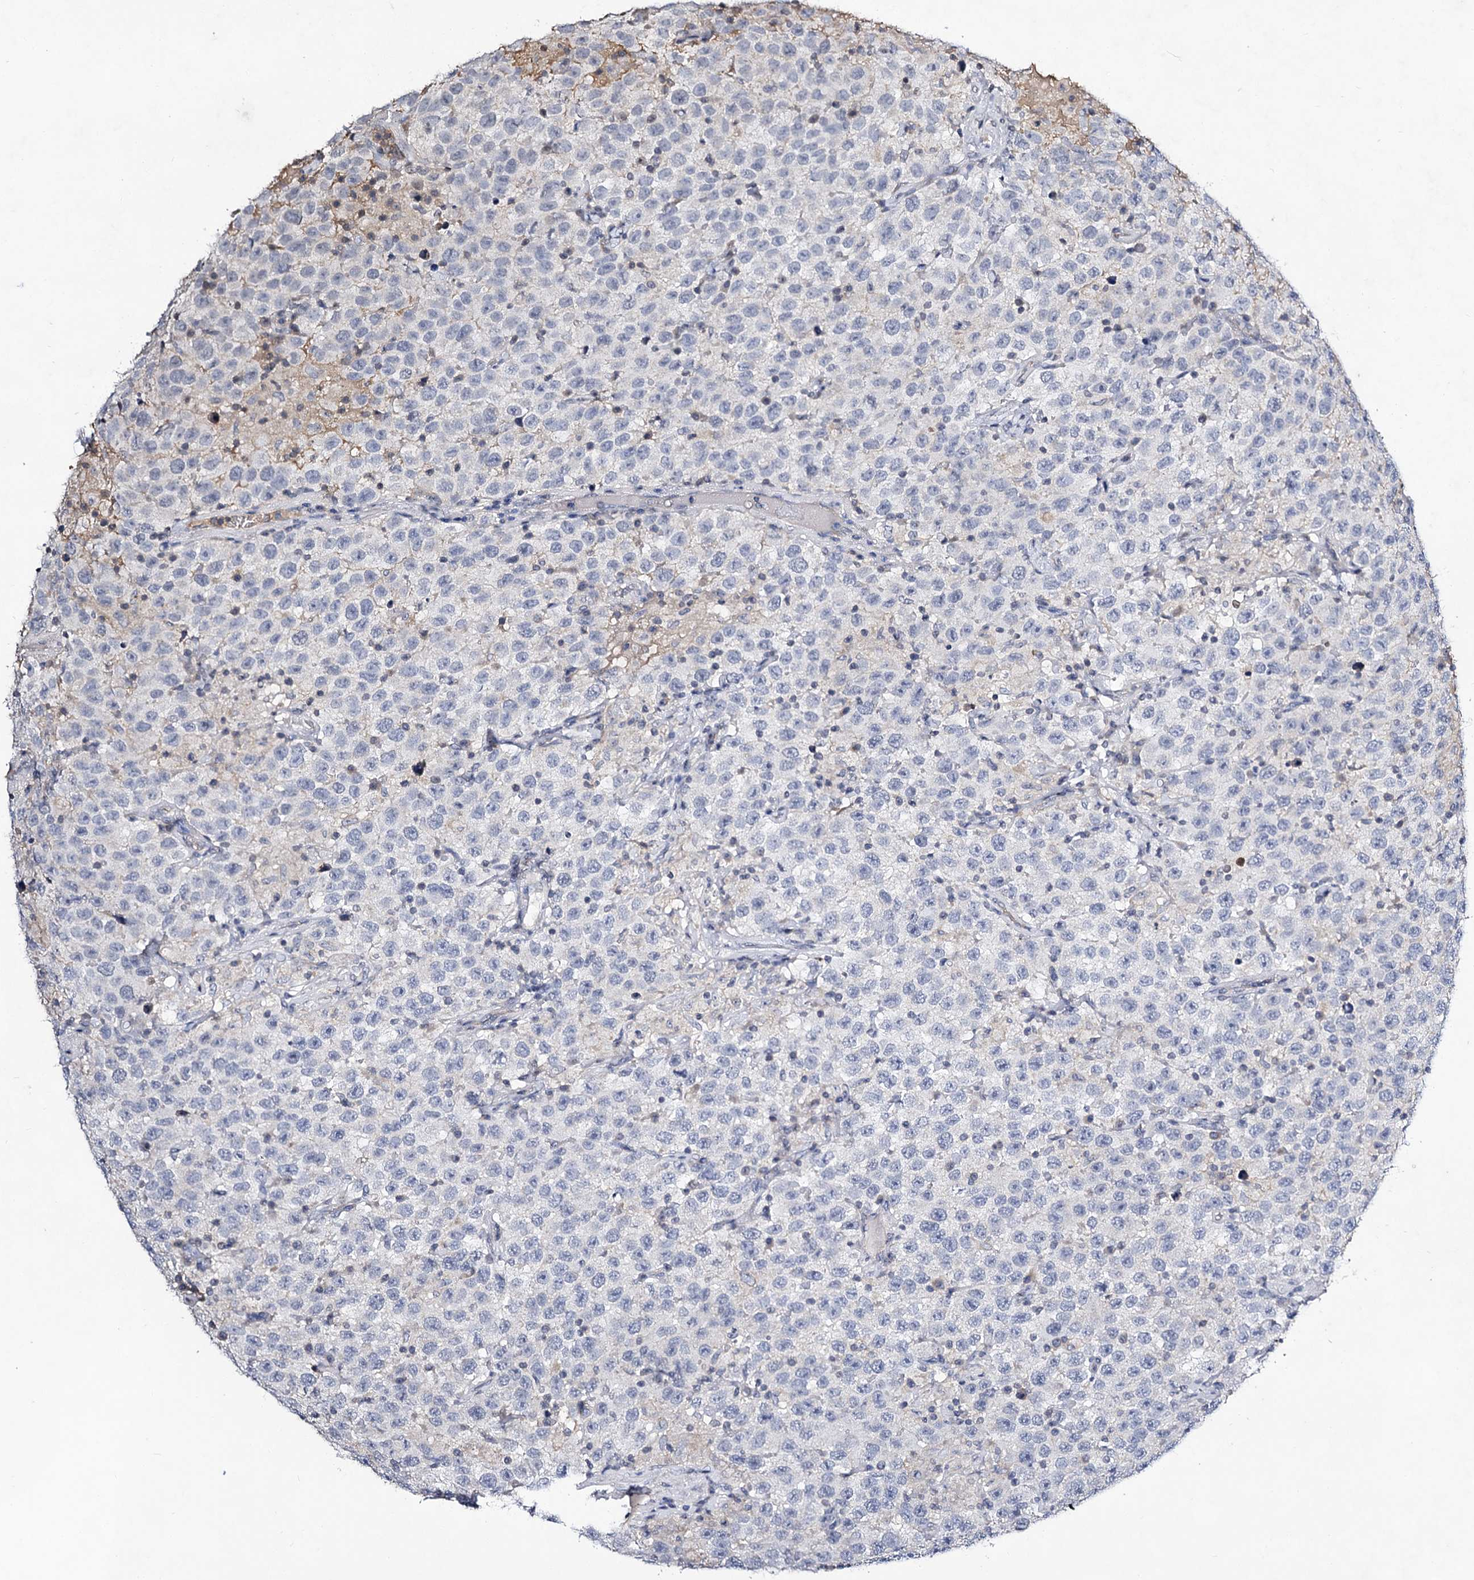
{"staining": {"intensity": "negative", "quantity": "none", "location": "none"}, "tissue": "testis cancer", "cell_type": "Tumor cells", "image_type": "cancer", "snomed": [{"axis": "morphology", "description": "Seminoma, NOS"}, {"axis": "topography", "description": "Testis"}], "caption": "DAB (3,3'-diaminobenzidine) immunohistochemical staining of testis cancer exhibits no significant staining in tumor cells. (Immunohistochemistry (ihc), brightfield microscopy, high magnification).", "gene": "PLIN1", "patient": {"sex": "male", "age": 41}}